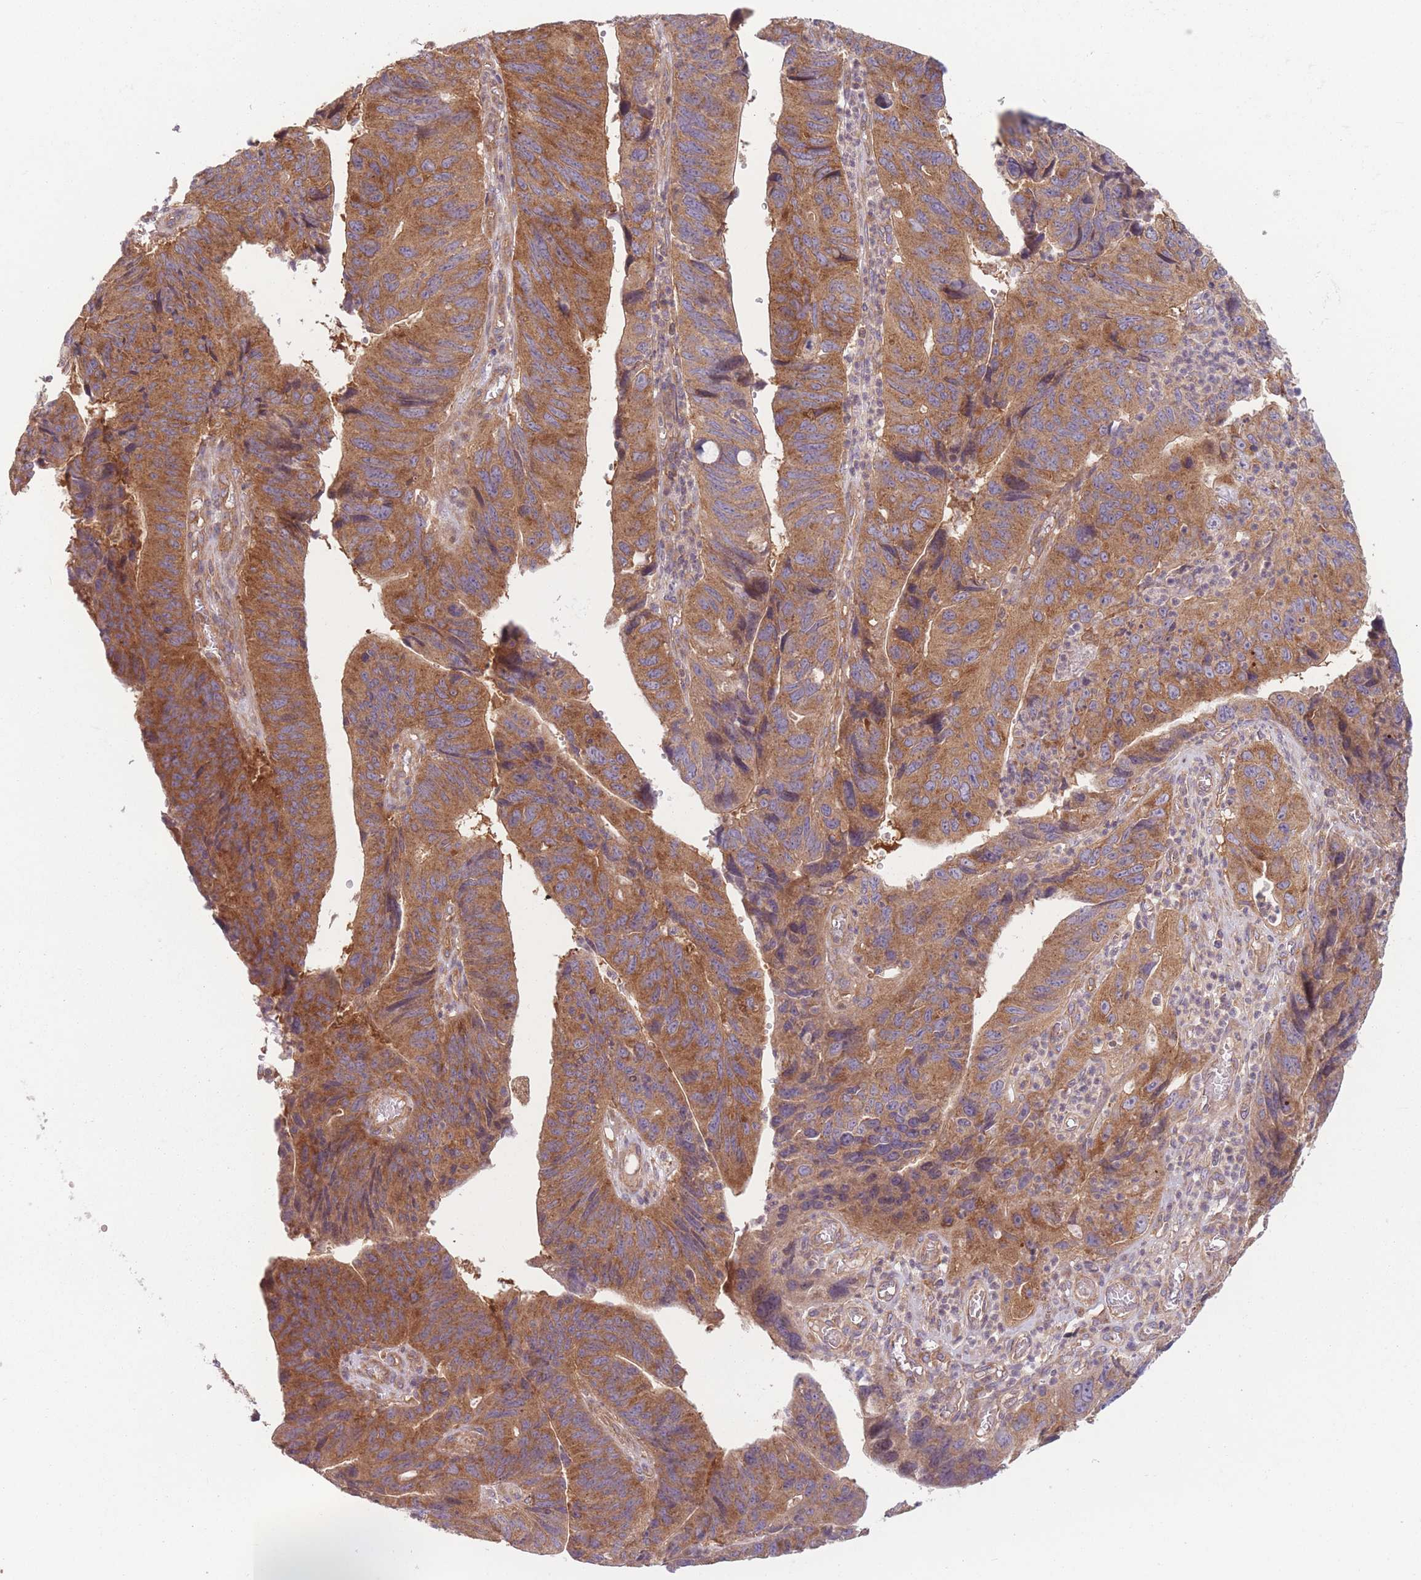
{"staining": {"intensity": "moderate", "quantity": ">75%", "location": "cytoplasmic/membranous"}, "tissue": "stomach cancer", "cell_type": "Tumor cells", "image_type": "cancer", "snomed": [{"axis": "morphology", "description": "Adenocarcinoma, NOS"}, {"axis": "topography", "description": "Stomach"}], "caption": "An image of human stomach cancer (adenocarcinoma) stained for a protein shows moderate cytoplasmic/membranous brown staining in tumor cells.", "gene": "WASHC2A", "patient": {"sex": "male", "age": 59}}